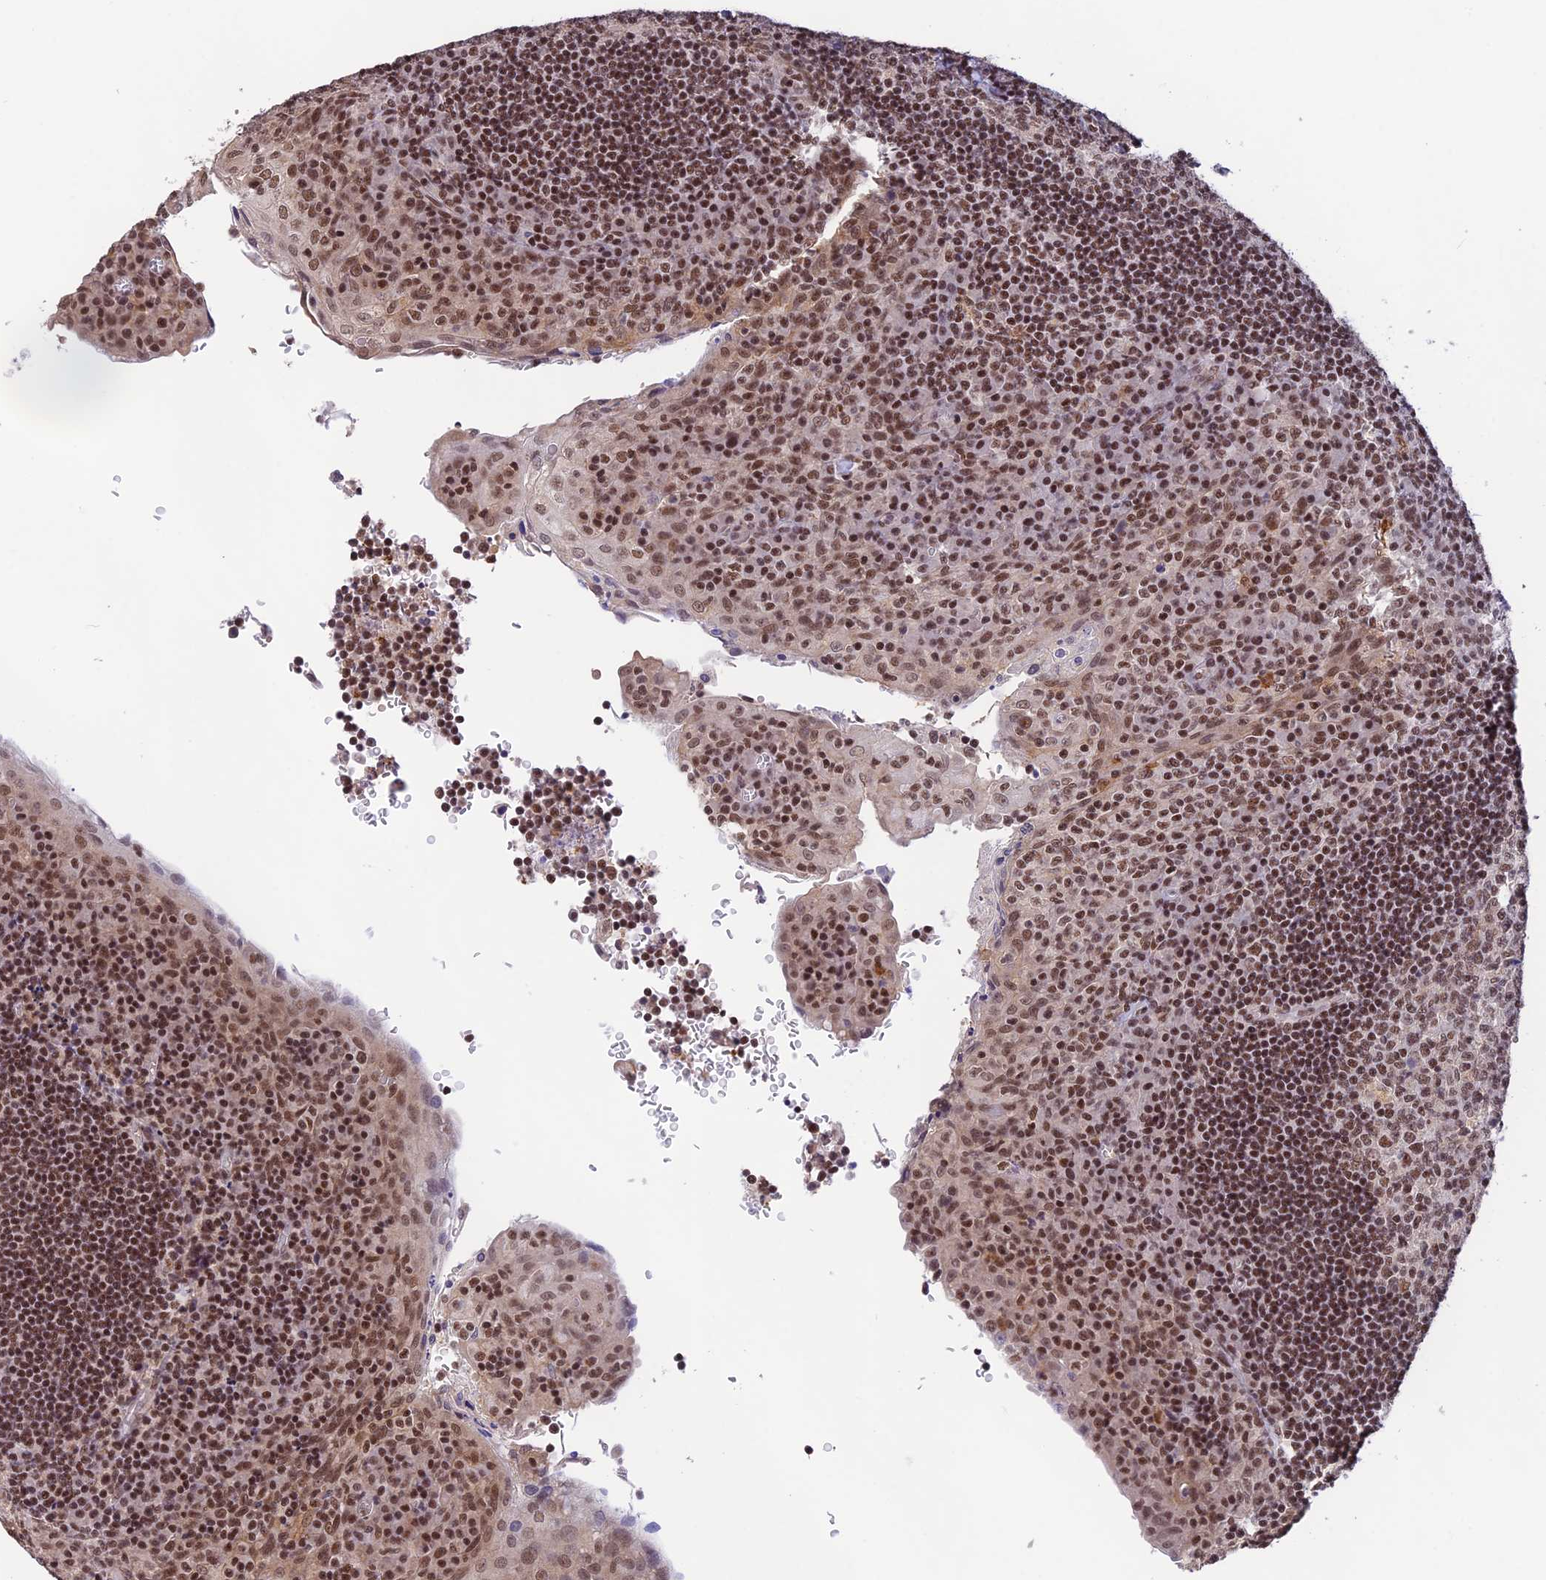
{"staining": {"intensity": "moderate", "quantity": ">75%", "location": "nuclear"}, "tissue": "tonsil", "cell_type": "Germinal center cells", "image_type": "normal", "snomed": [{"axis": "morphology", "description": "Normal tissue, NOS"}, {"axis": "topography", "description": "Tonsil"}], "caption": "A micrograph showing moderate nuclear staining in about >75% of germinal center cells in benign tonsil, as visualized by brown immunohistochemical staining.", "gene": "THAP11", "patient": {"sex": "male", "age": 17}}